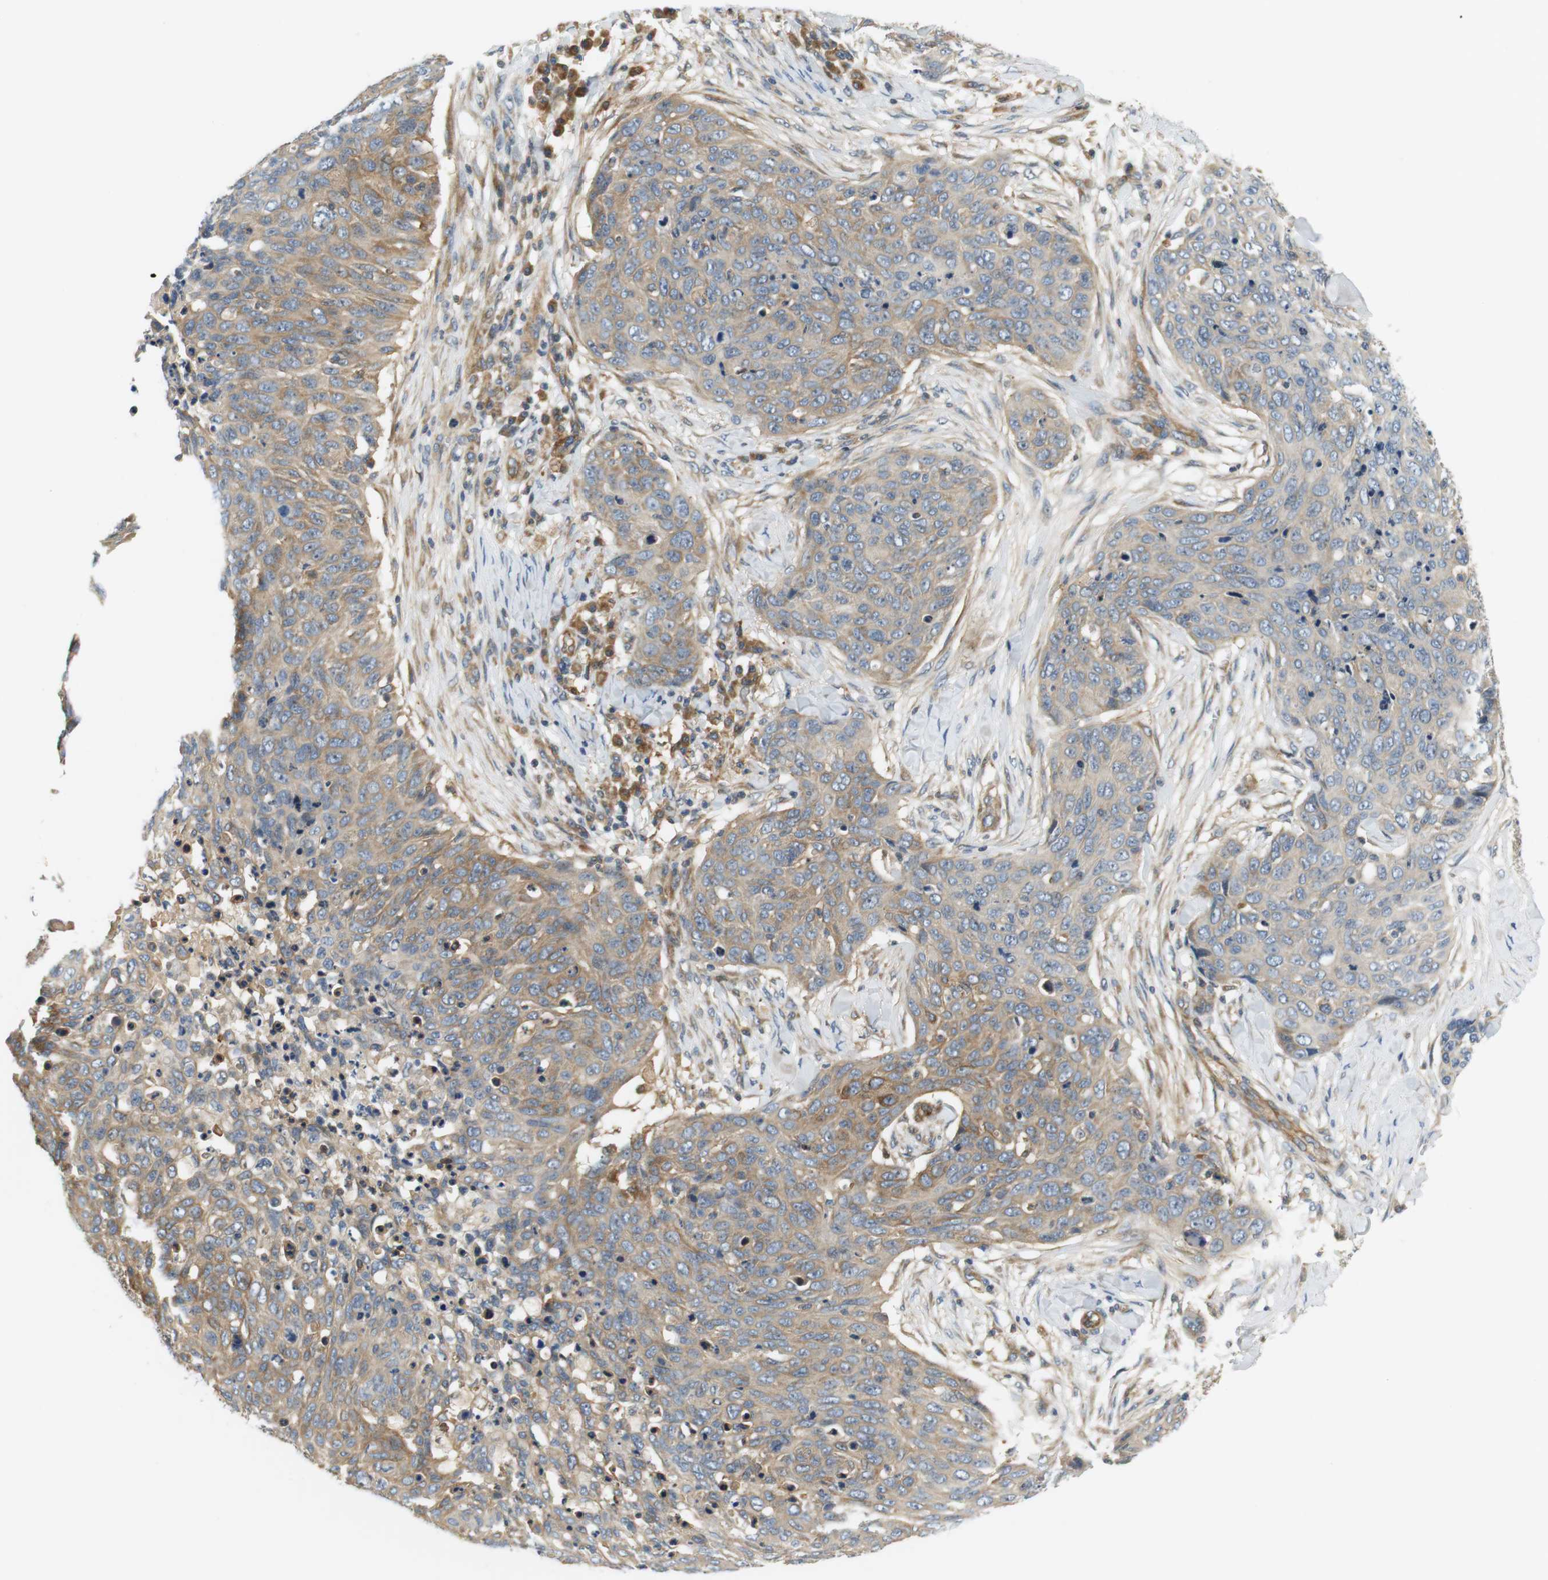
{"staining": {"intensity": "weak", "quantity": "25%-75%", "location": "cytoplasmic/membranous"}, "tissue": "skin cancer", "cell_type": "Tumor cells", "image_type": "cancer", "snomed": [{"axis": "morphology", "description": "Squamous cell carcinoma in situ, NOS"}, {"axis": "morphology", "description": "Squamous cell carcinoma, NOS"}, {"axis": "topography", "description": "Skin"}], "caption": "Skin cancer (squamous cell carcinoma in situ) was stained to show a protein in brown. There is low levels of weak cytoplasmic/membranous staining in approximately 25%-75% of tumor cells.", "gene": "SH3GLB1", "patient": {"sex": "male", "age": 93}}